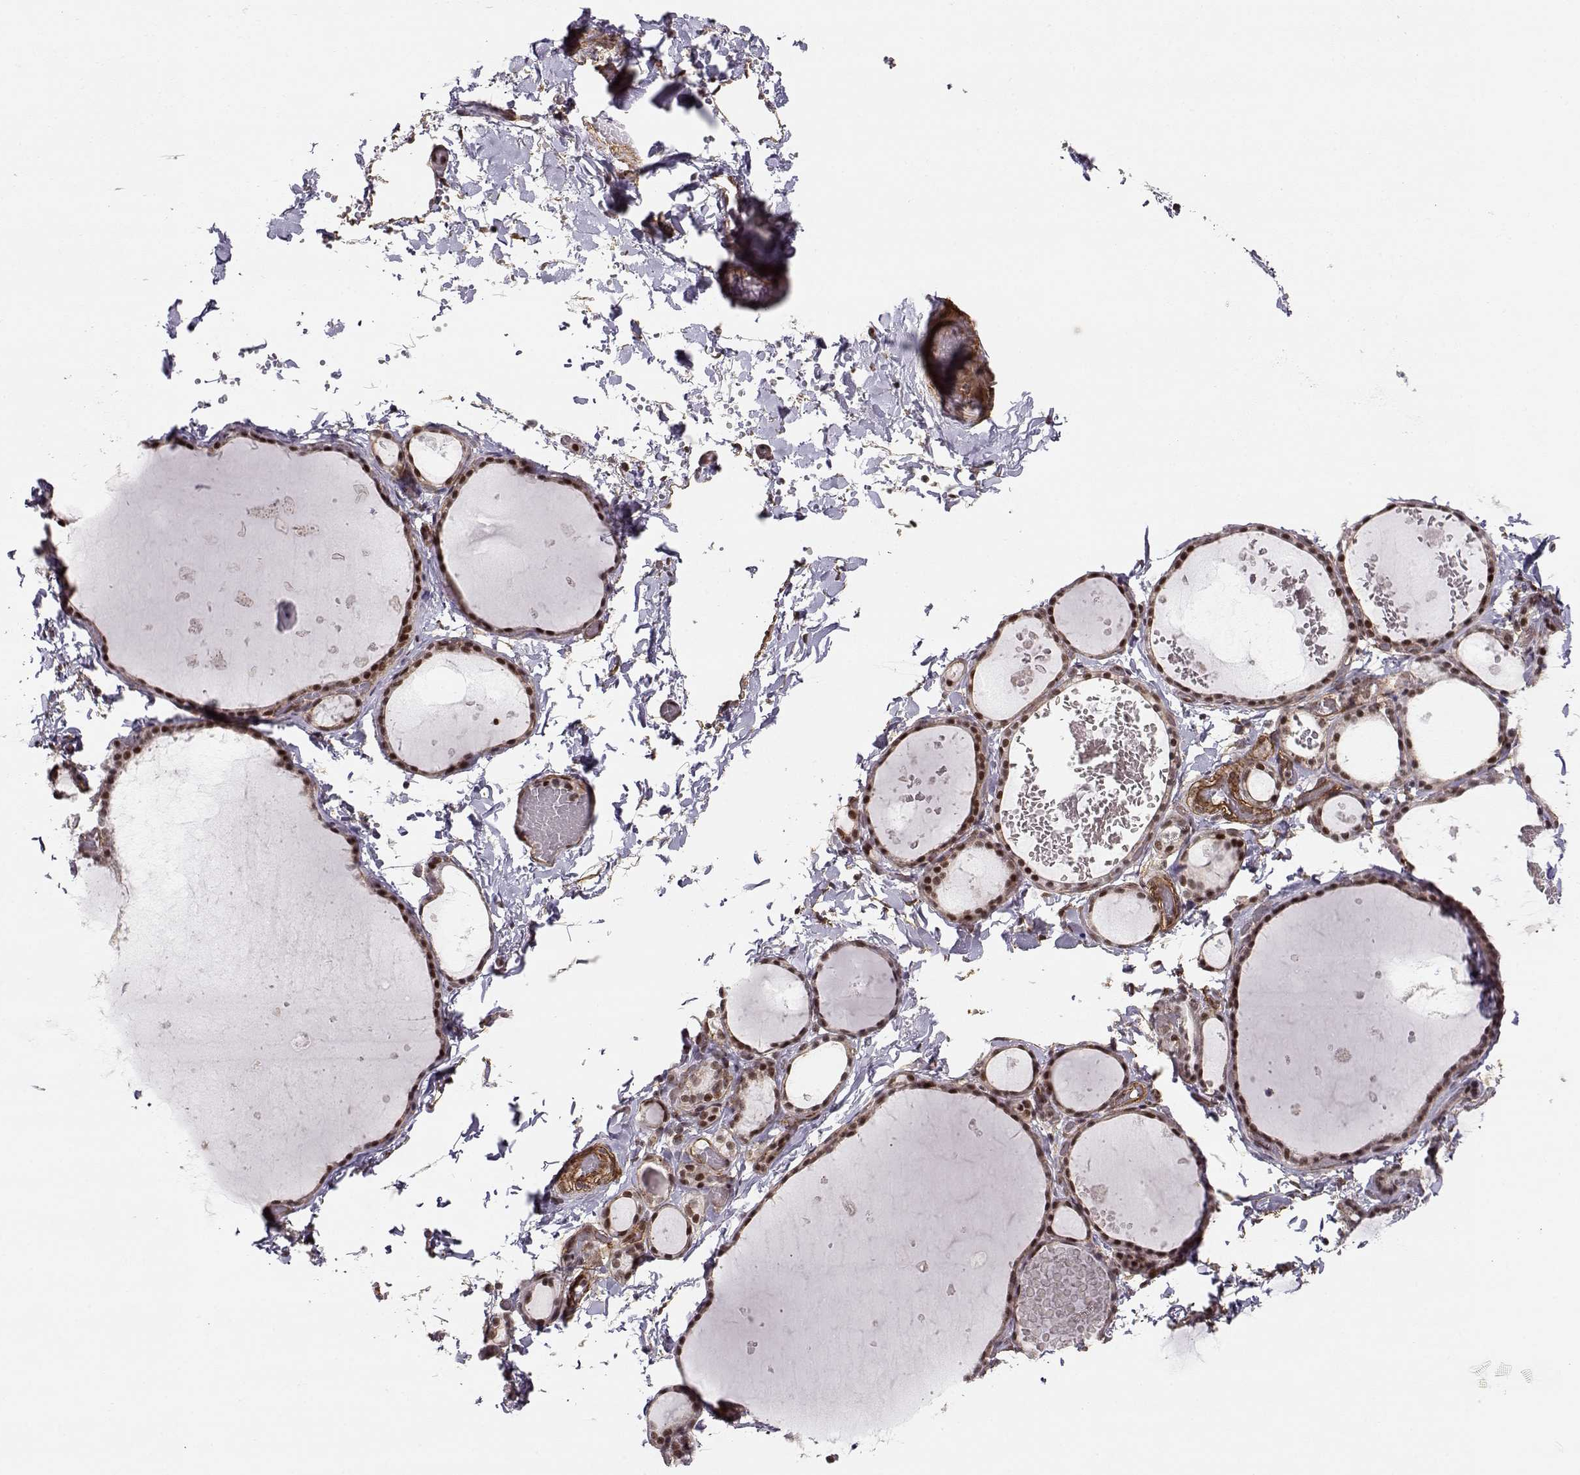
{"staining": {"intensity": "moderate", "quantity": ">75%", "location": "cytoplasmic/membranous,nuclear"}, "tissue": "thyroid gland", "cell_type": "Glandular cells", "image_type": "normal", "snomed": [{"axis": "morphology", "description": "Normal tissue, NOS"}, {"axis": "topography", "description": "Thyroid gland"}], "caption": "Moderate cytoplasmic/membranous,nuclear staining is identified in about >75% of glandular cells in normal thyroid gland. The protein is stained brown, and the nuclei are stained in blue (DAB (3,3'-diaminobenzidine) IHC with brightfield microscopy, high magnification).", "gene": "CIR1", "patient": {"sex": "female", "age": 56}}